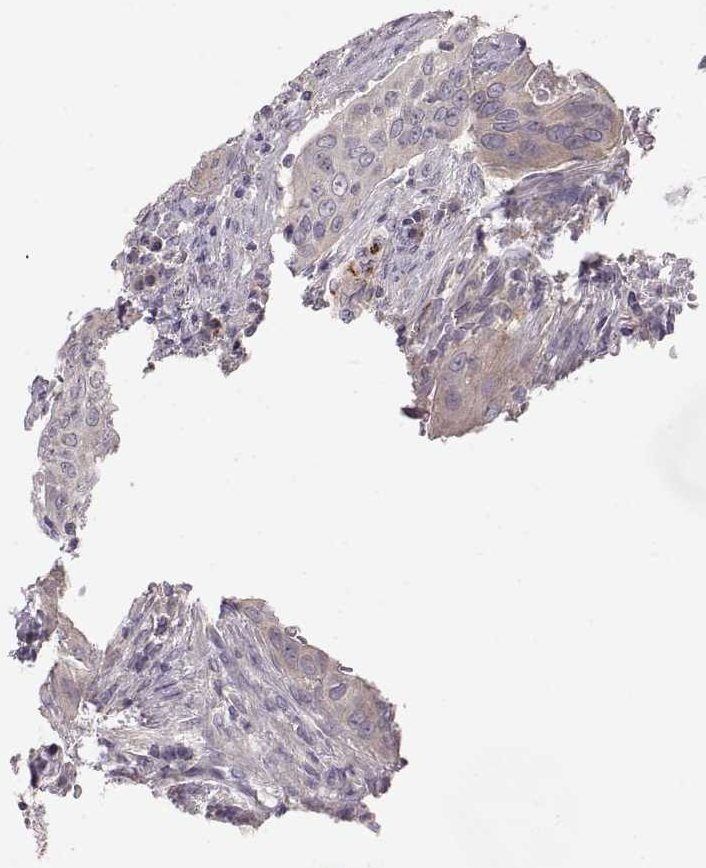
{"staining": {"intensity": "negative", "quantity": "none", "location": "none"}, "tissue": "urothelial cancer", "cell_type": "Tumor cells", "image_type": "cancer", "snomed": [{"axis": "morphology", "description": "Urothelial carcinoma, High grade"}, {"axis": "topography", "description": "Urinary bladder"}], "caption": "Immunohistochemistry of urothelial cancer demonstrates no positivity in tumor cells. (Brightfield microscopy of DAB (3,3'-diaminobenzidine) immunohistochemistry (IHC) at high magnification).", "gene": "ARHGAP8", "patient": {"sex": "male", "age": 82}}